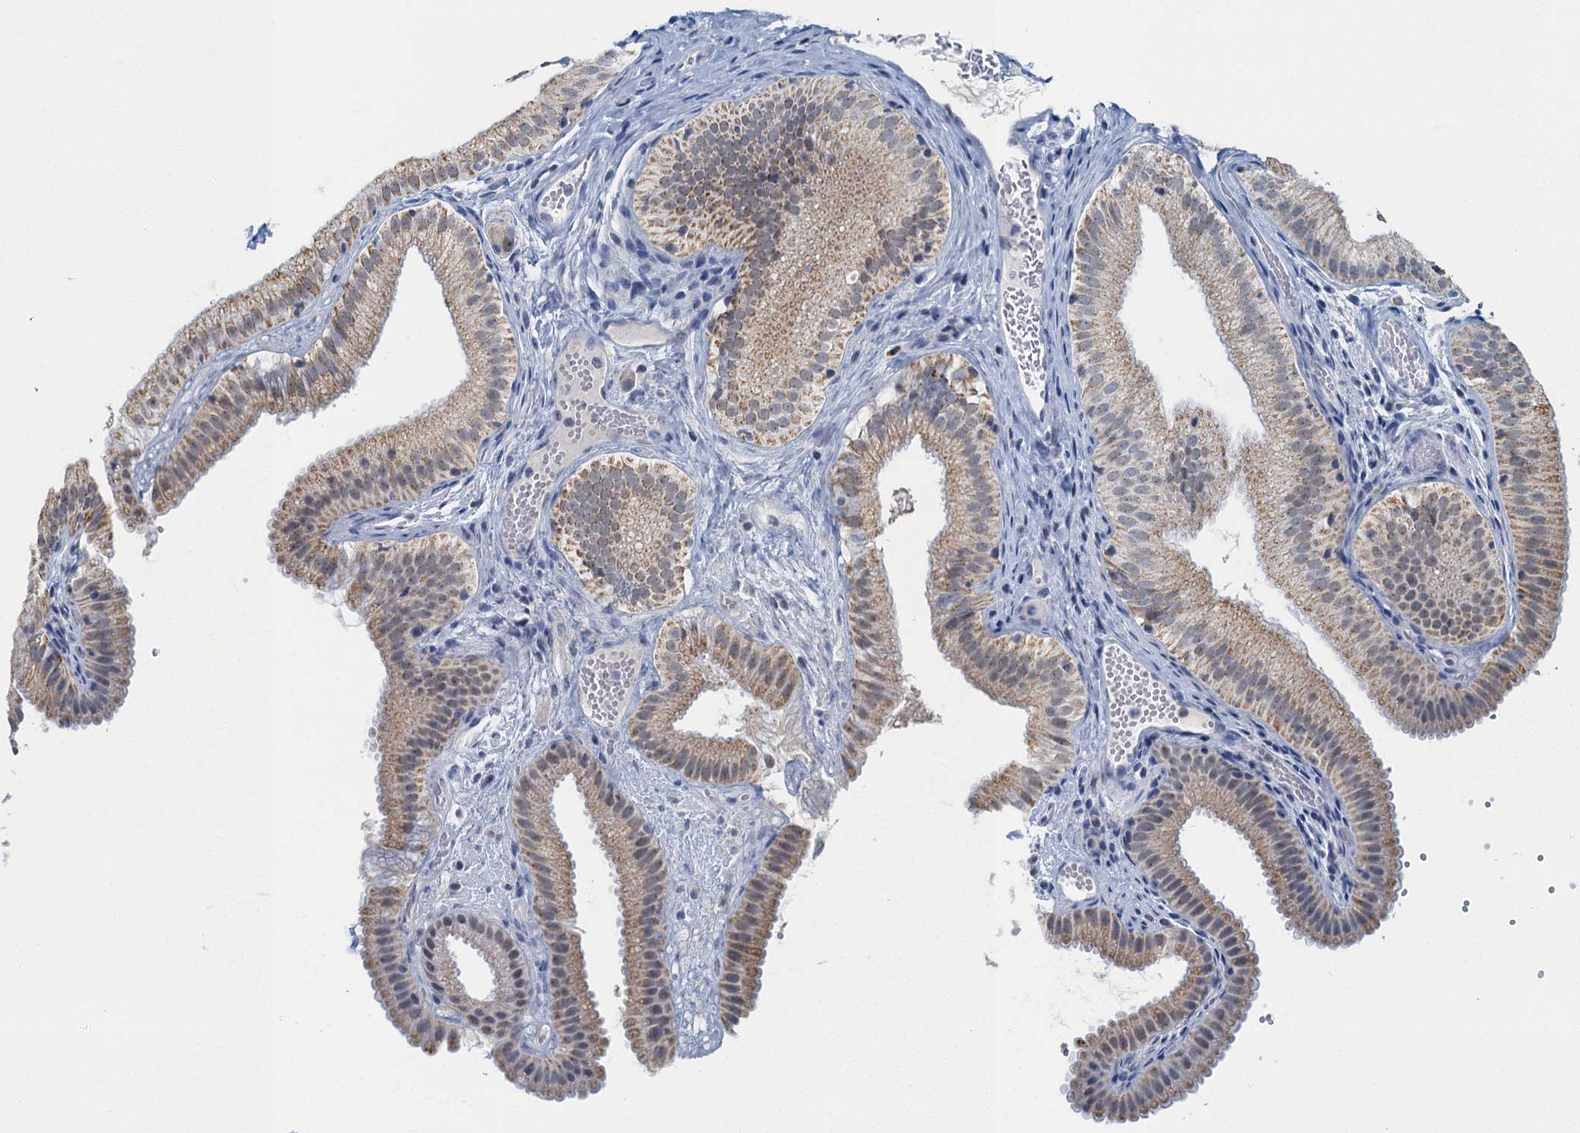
{"staining": {"intensity": "weak", "quantity": ">75%", "location": "cytoplasmic/membranous"}, "tissue": "gallbladder", "cell_type": "Glandular cells", "image_type": "normal", "snomed": [{"axis": "morphology", "description": "Normal tissue, NOS"}, {"axis": "topography", "description": "Gallbladder"}], "caption": "Protein staining of benign gallbladder demonstrates weak cytoplasmic/membranous expression in approximately >75% of glandular cells. The staining was performed using DAB (3,3'-diaminobenzidine), with brown indicating positive protein expression. Nuclei are stained blue with hematoxylin.", "gene": "RAD9B", "patient": {"sex": "female", "age": 30}}